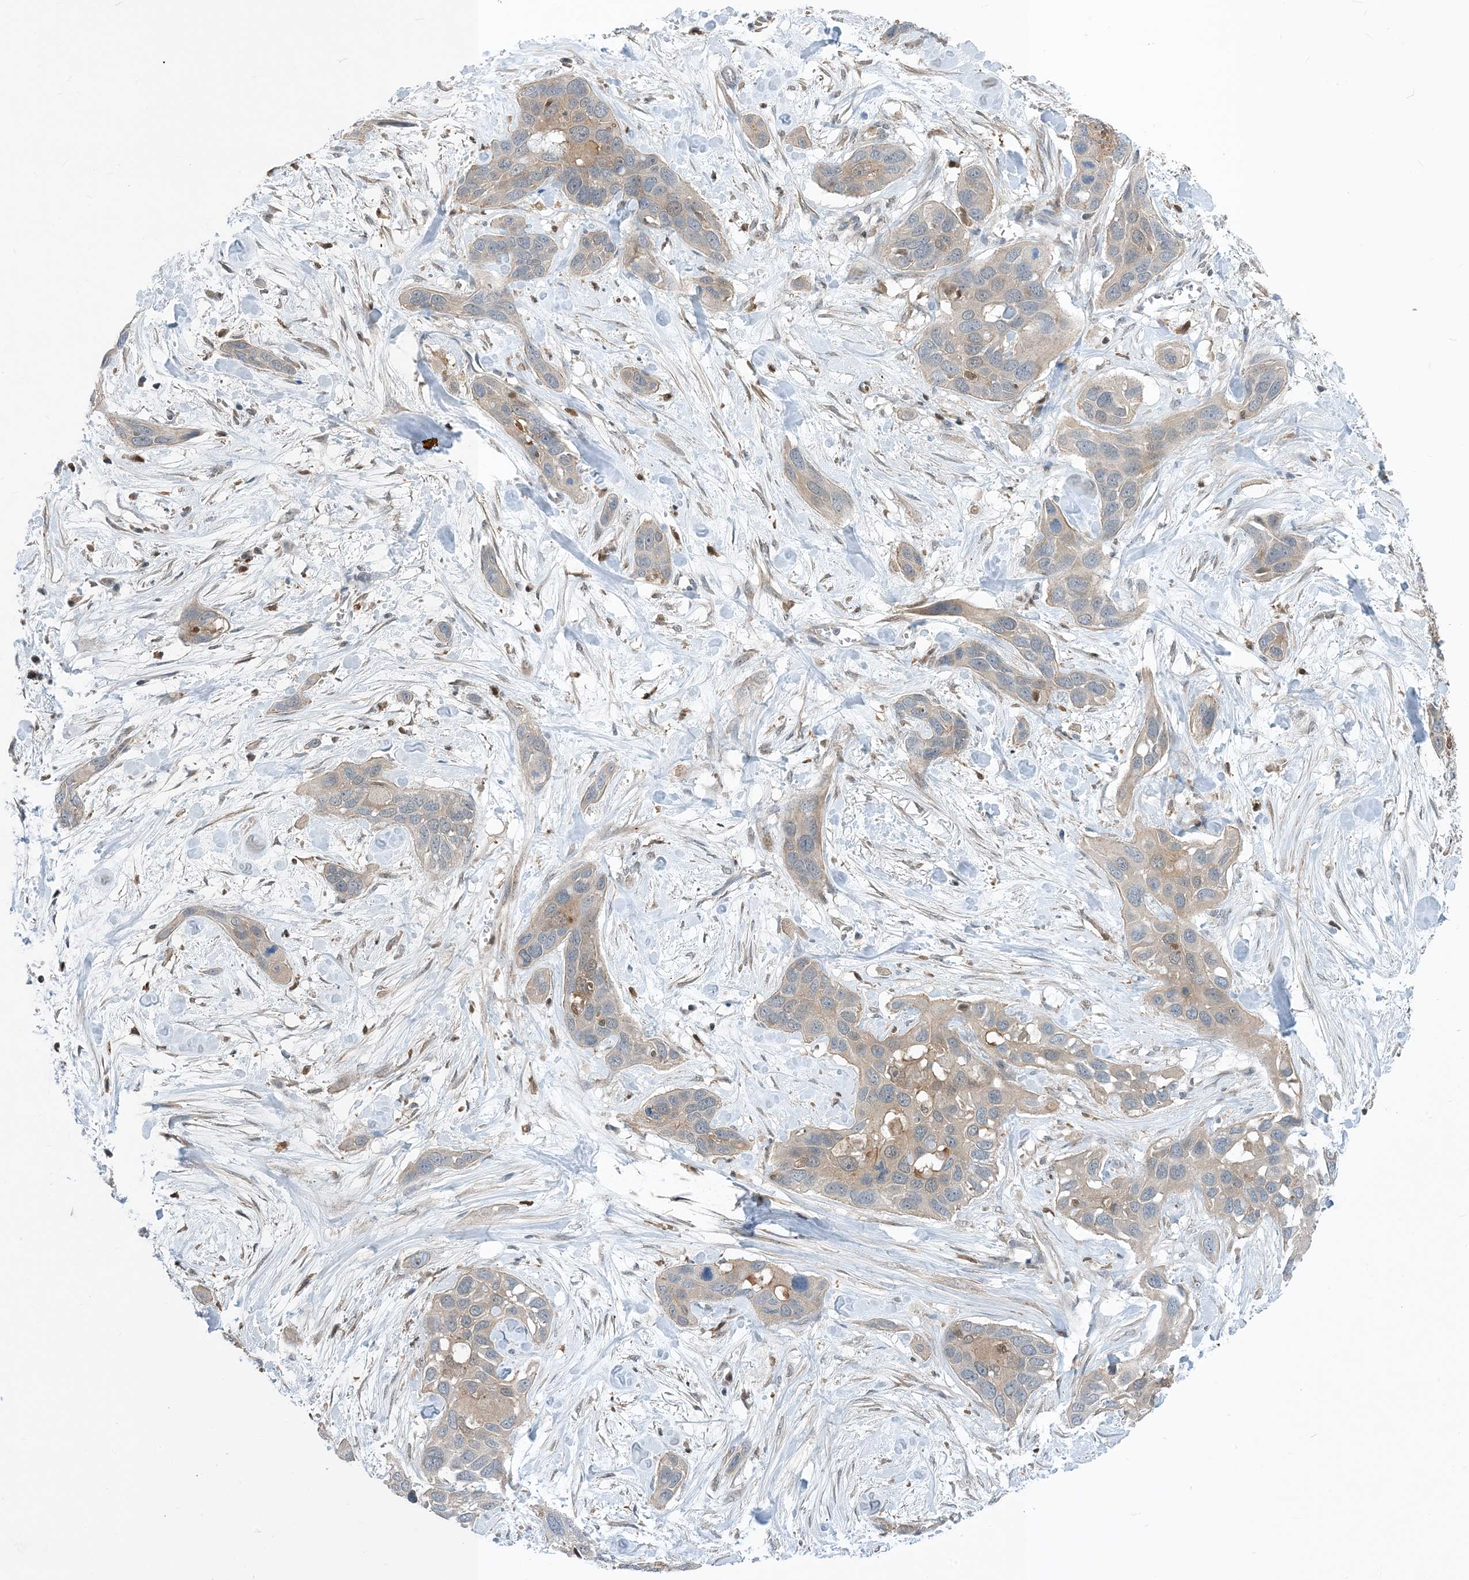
{"staining": {"intensity": "weak", "quantity": "<25%", "location": "cytoplasmic/membranous"}, "tissue": "pancreatic cancer", "cell_type": "Tumor cells", "image_type": "cancer", "snomed": [{"axis": "morphology", "description": "Adenocarcinoma, NOS"}, {"axis": "topography", "description": "Pancreas"}], "caption": "Immunohistochemical staining of pancreatic cancer (adenocarcinoma) exhibits no significant staining in tumor cells.", "gene": "NAGK", "patient": {"sex": "female", "age": 60}}